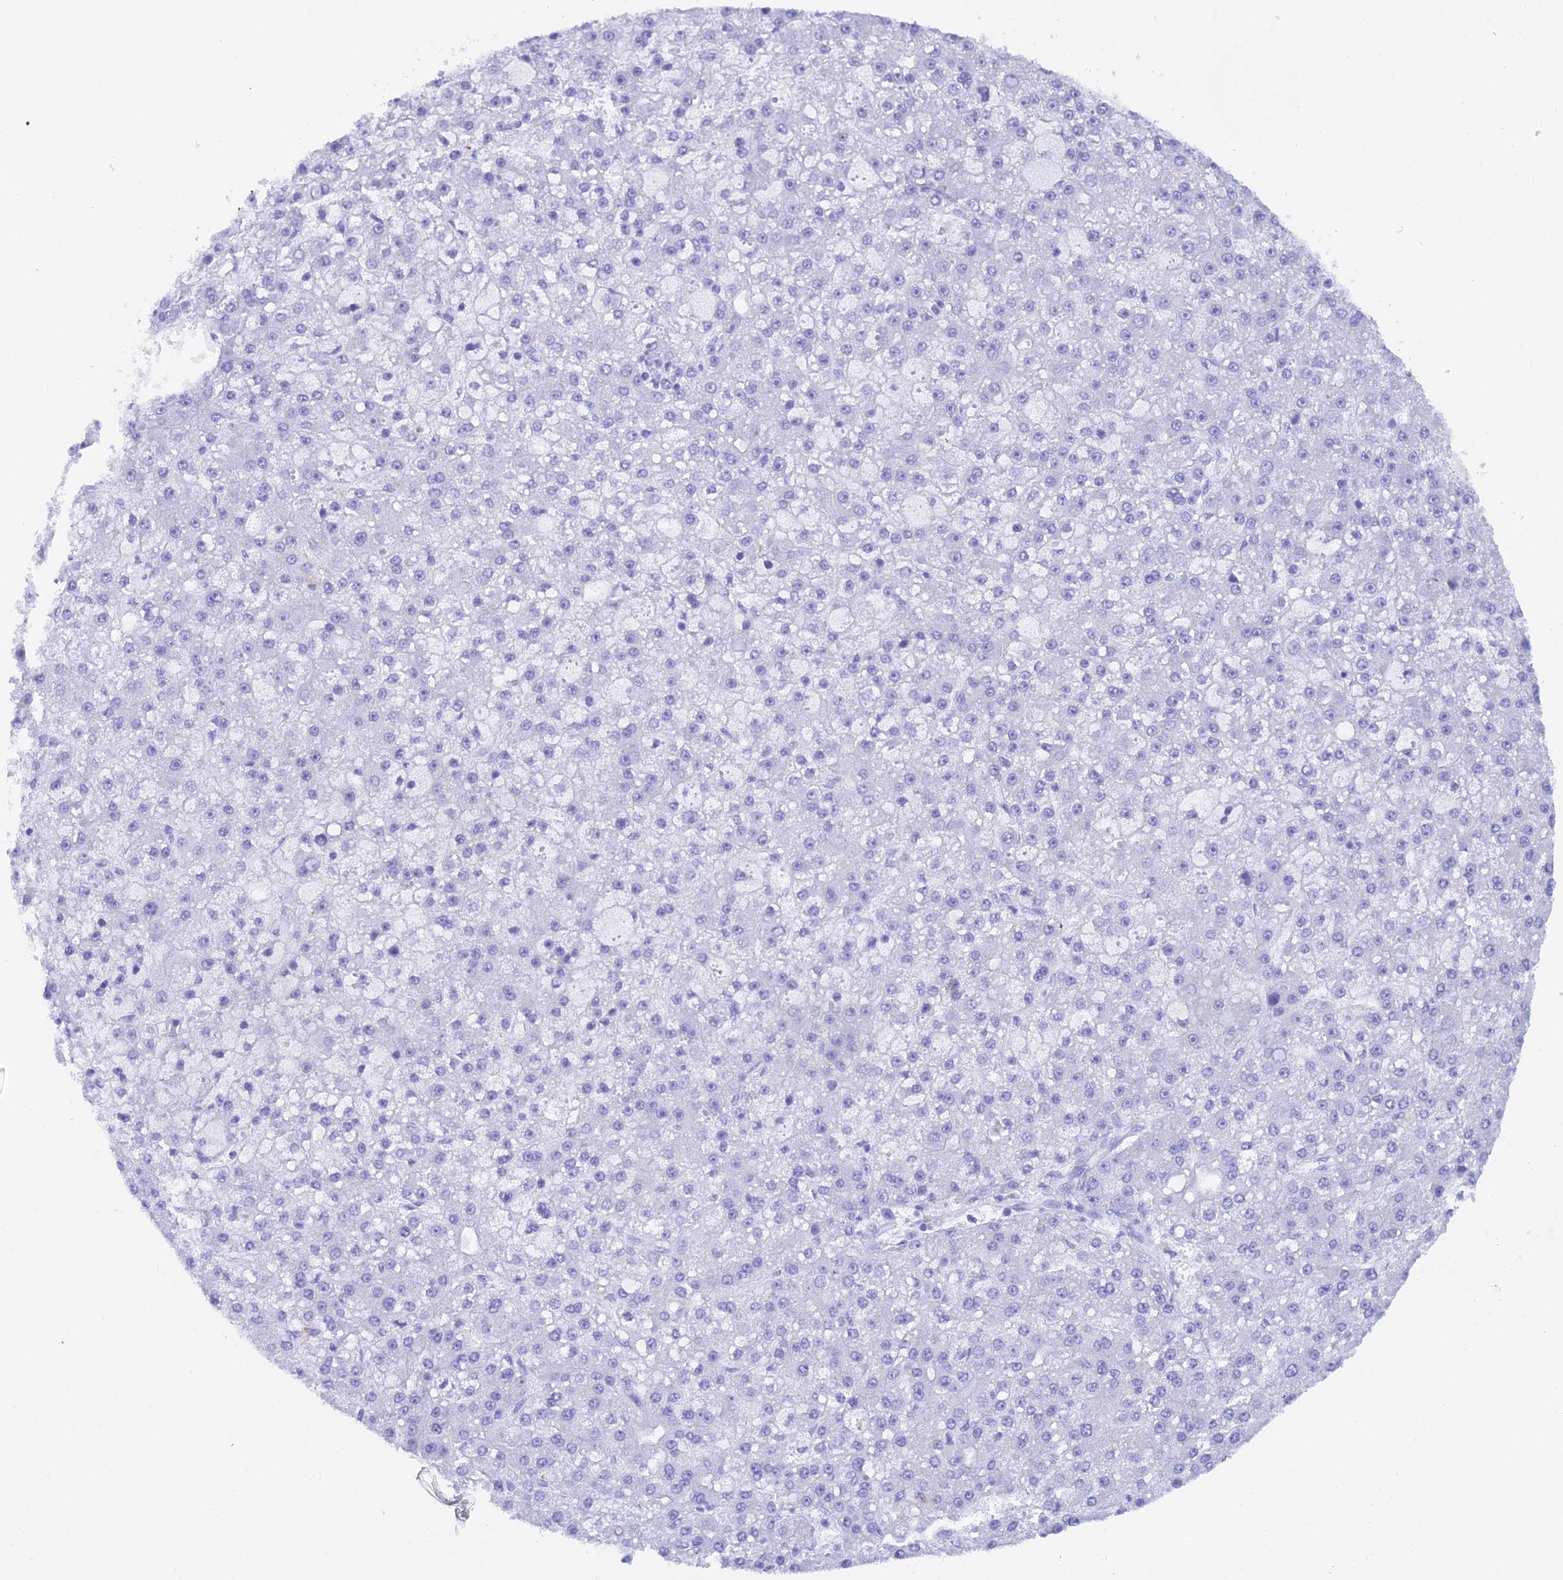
{"staining": {"intensity": "negative", "quantity": "none", "location": "none"}, "tissue": "liver cancer", "cell_type": "Tumor cells", "image_type": "cancer", "snomed": [{"axis": "morphology", "description": "Carcinoma, Hepatocellular, NOS"}, {"axis": "topography", "description": "Liver"}], "caption": "Immunohistochemistry (IHC) histopathology image of neoplastic tissue: human hepatocellular carcinoma (liver) stained with DAB reveals no significant protein expression in tumor cells.", "gene": "REG1A", "patient": {"sex": "male", "age": 67}}